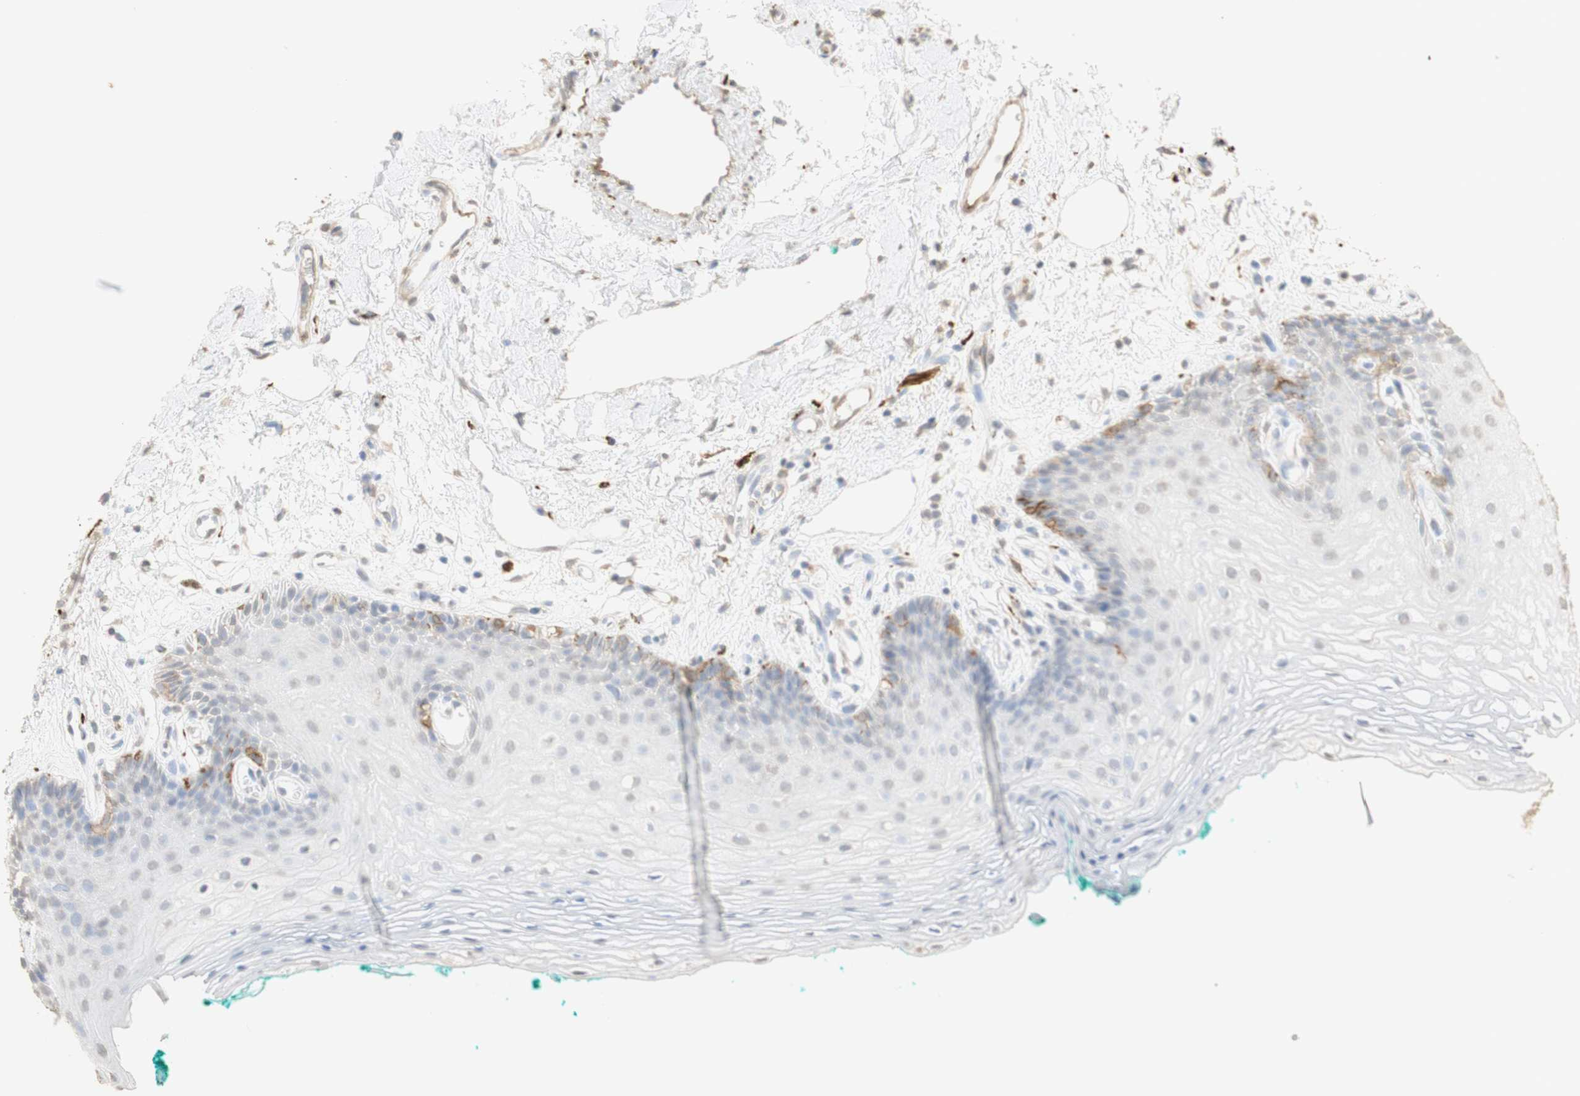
{"staining": {"intensity": "weak", "quantity": "25%-75%", "location": "cytoplasmic/membranous,nuclear"}, "tissue": "oral mucosa", "cell_type": "Squamous epithelial cells", "image_type": "normal", "snomed": [{"axis": "morphology", "description": "Normal tissue, NOS"}, {"axis": "topography", "description": "Skeletal muscle"}, {"axis": "topography", "description": "Oral tissue"}, {"axis": "topography", "description": "Peripheral nerve tissue"}], "caption": "Oral mucosa stained with DAB immunohistochemistry (IHC) reveals low levels of weak cytoplasmic/membranous,nuclear positivity in approximately 25%-75% of squamous epithelial cells.", "gene": "L1CAM", "patient": {"sex": "female", "age": 84}}